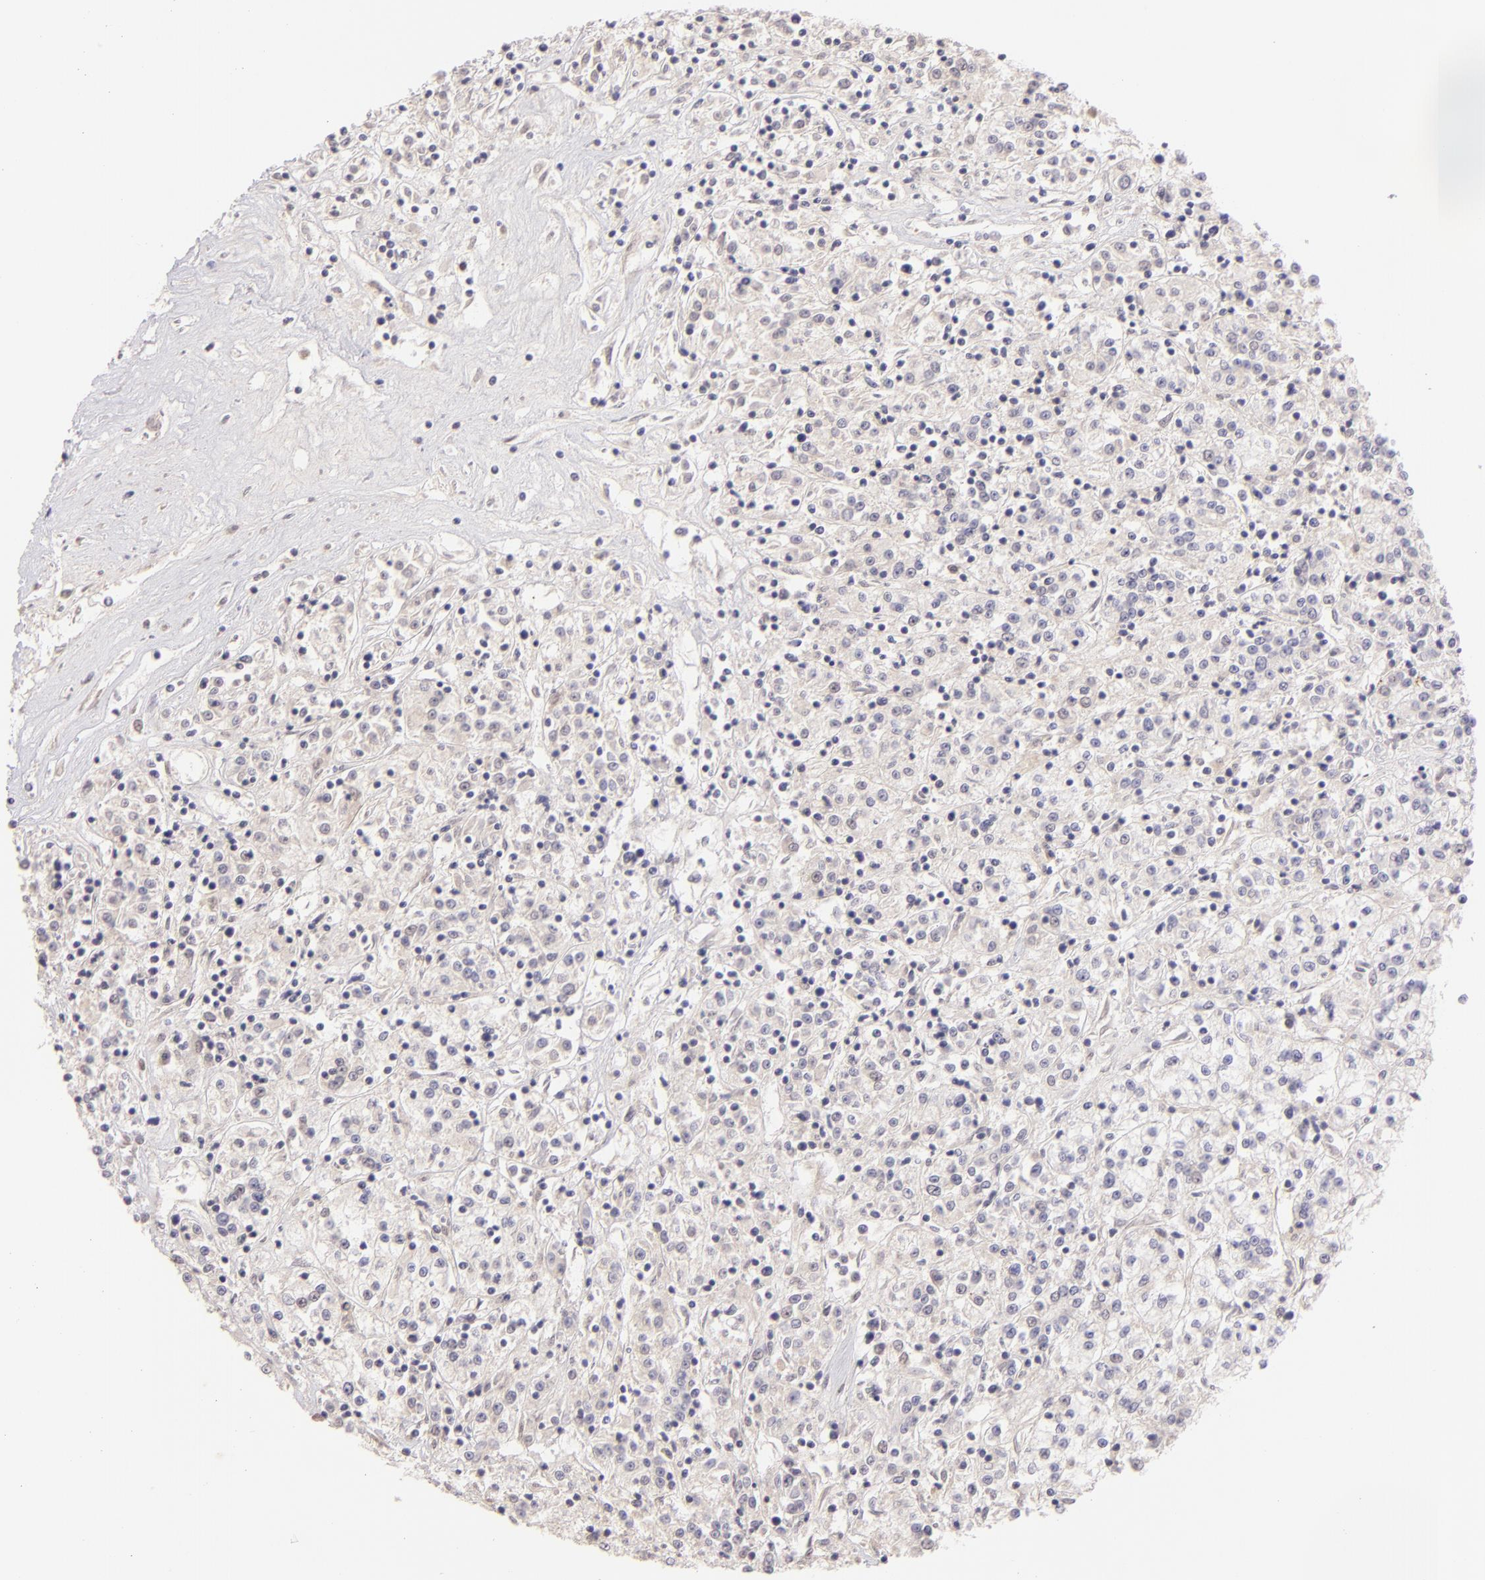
{"staining": {"intensity": "negative", "quantity": "none", "location": "none"}, "tissue": "renal cancer", "cell_type": "Tumor cells", "image_type": "cancer", "snomed": [{"axis": "morphology", "description": "Adenocarcinoma, NOS"}, {"axis": "topography", "description": "Kidney"}], "caption": "Immunohistochemistry photomicrograph of neoplastic tissue: renal cancer (adenocarcinoma) stained with DAB (3,3'-diaminobenzidine) exhibits no significant protein positivity in tumor cells.", "gene": "MAGEA1", "patient": {"sex": "female", "age": 76}}